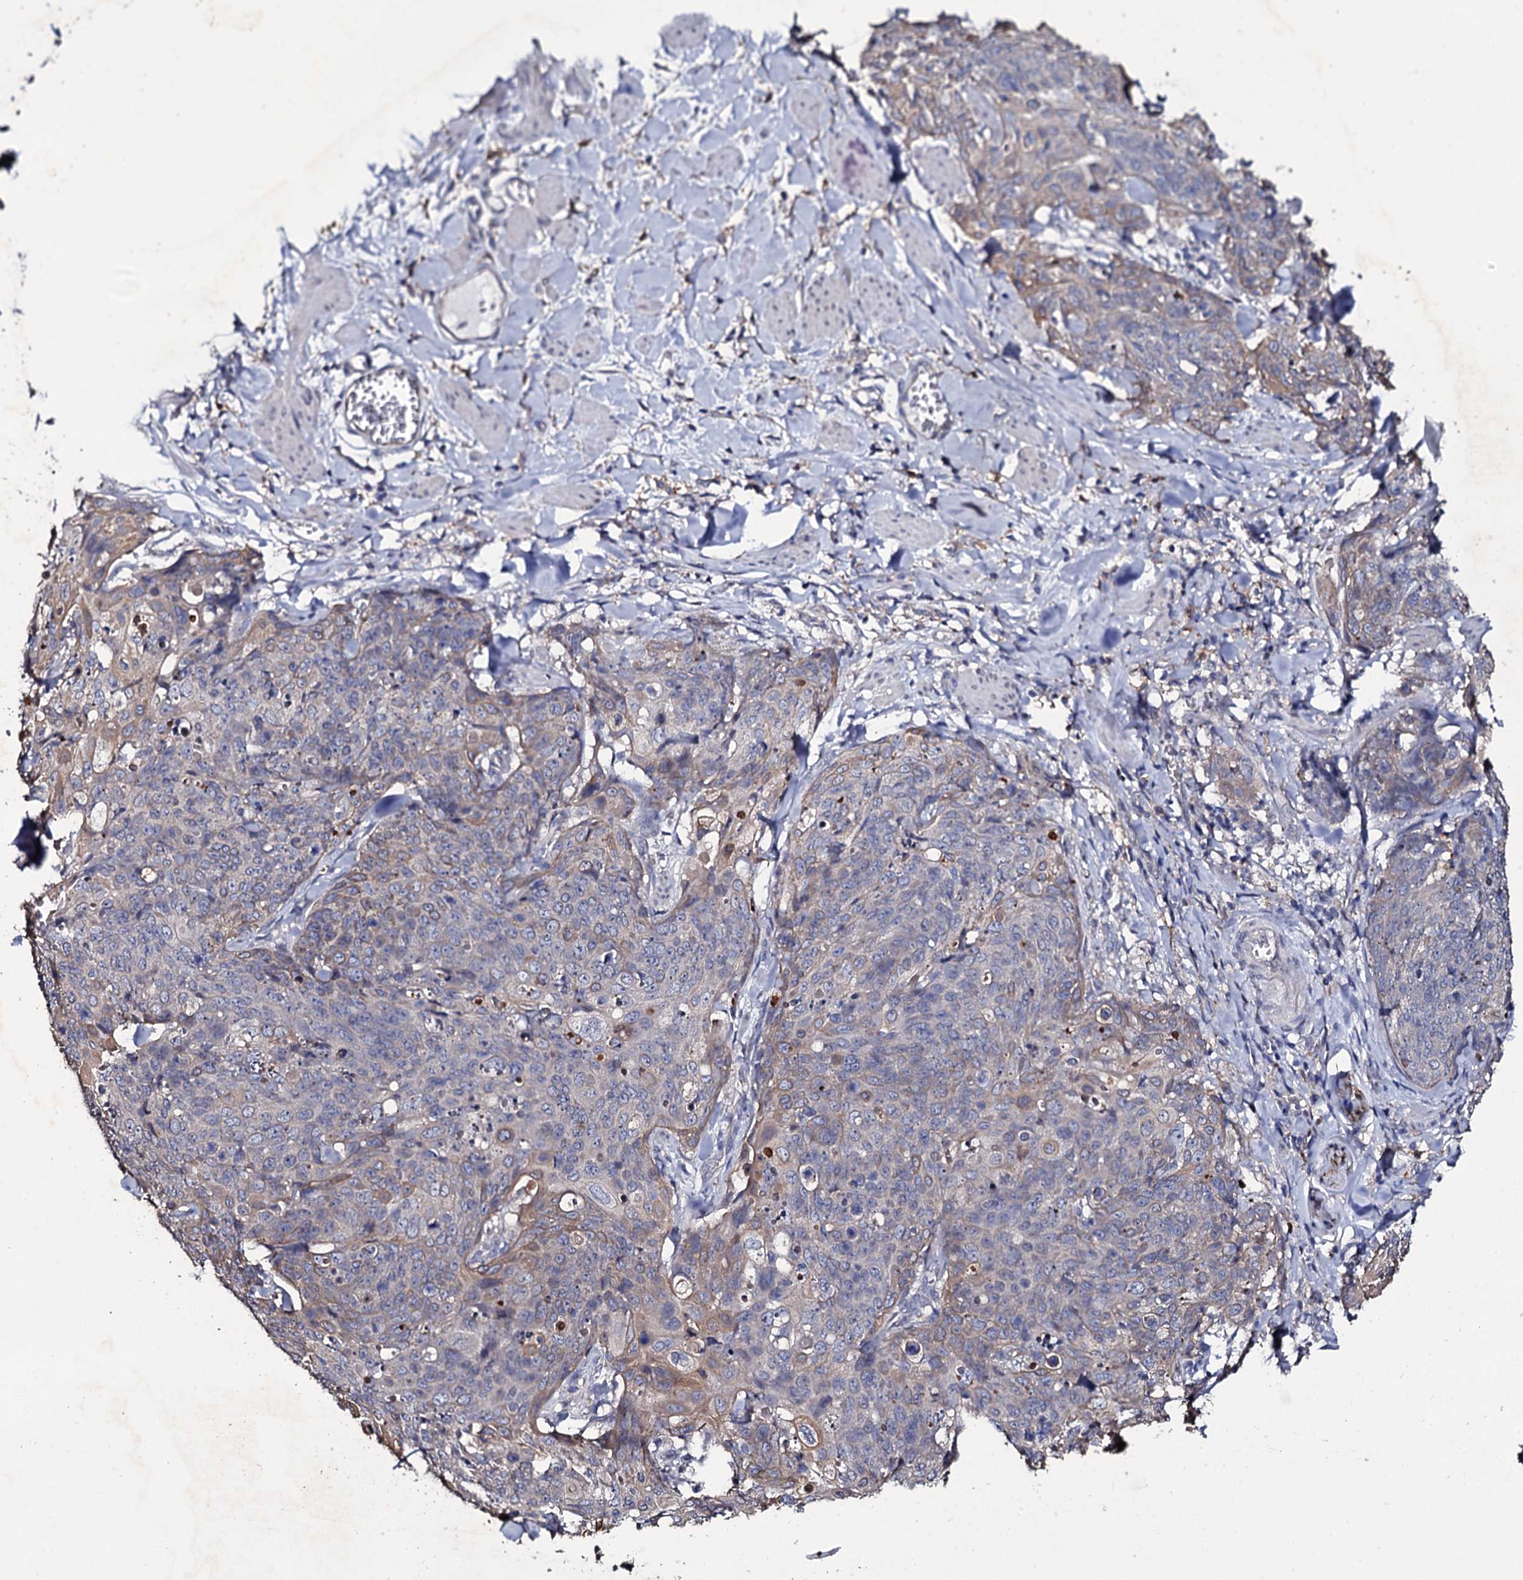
{"staining": {"intensity": "moderate", "quantity": "25%-75%", "location": "cytoplasmic/membranous"}, "tissue": "skin cancer", "cell_type": "Tumor cells", "image_type": "cancer", "snomed": [{"axis": "morphology", "description": "Squamous cell carcinoma, NOS"}, {"axis": "topography", "description": "Skin"}, {"axis": "topography", "description": "Vulva"}], "caption": "Protein expression analysis of human skin cancer reveals moderate cytoplasmic/membranous expression in approximately 25%-75% of tumor cells.", "gene": "CRYL1", "patient": {"sex": "female", "age": 85}}